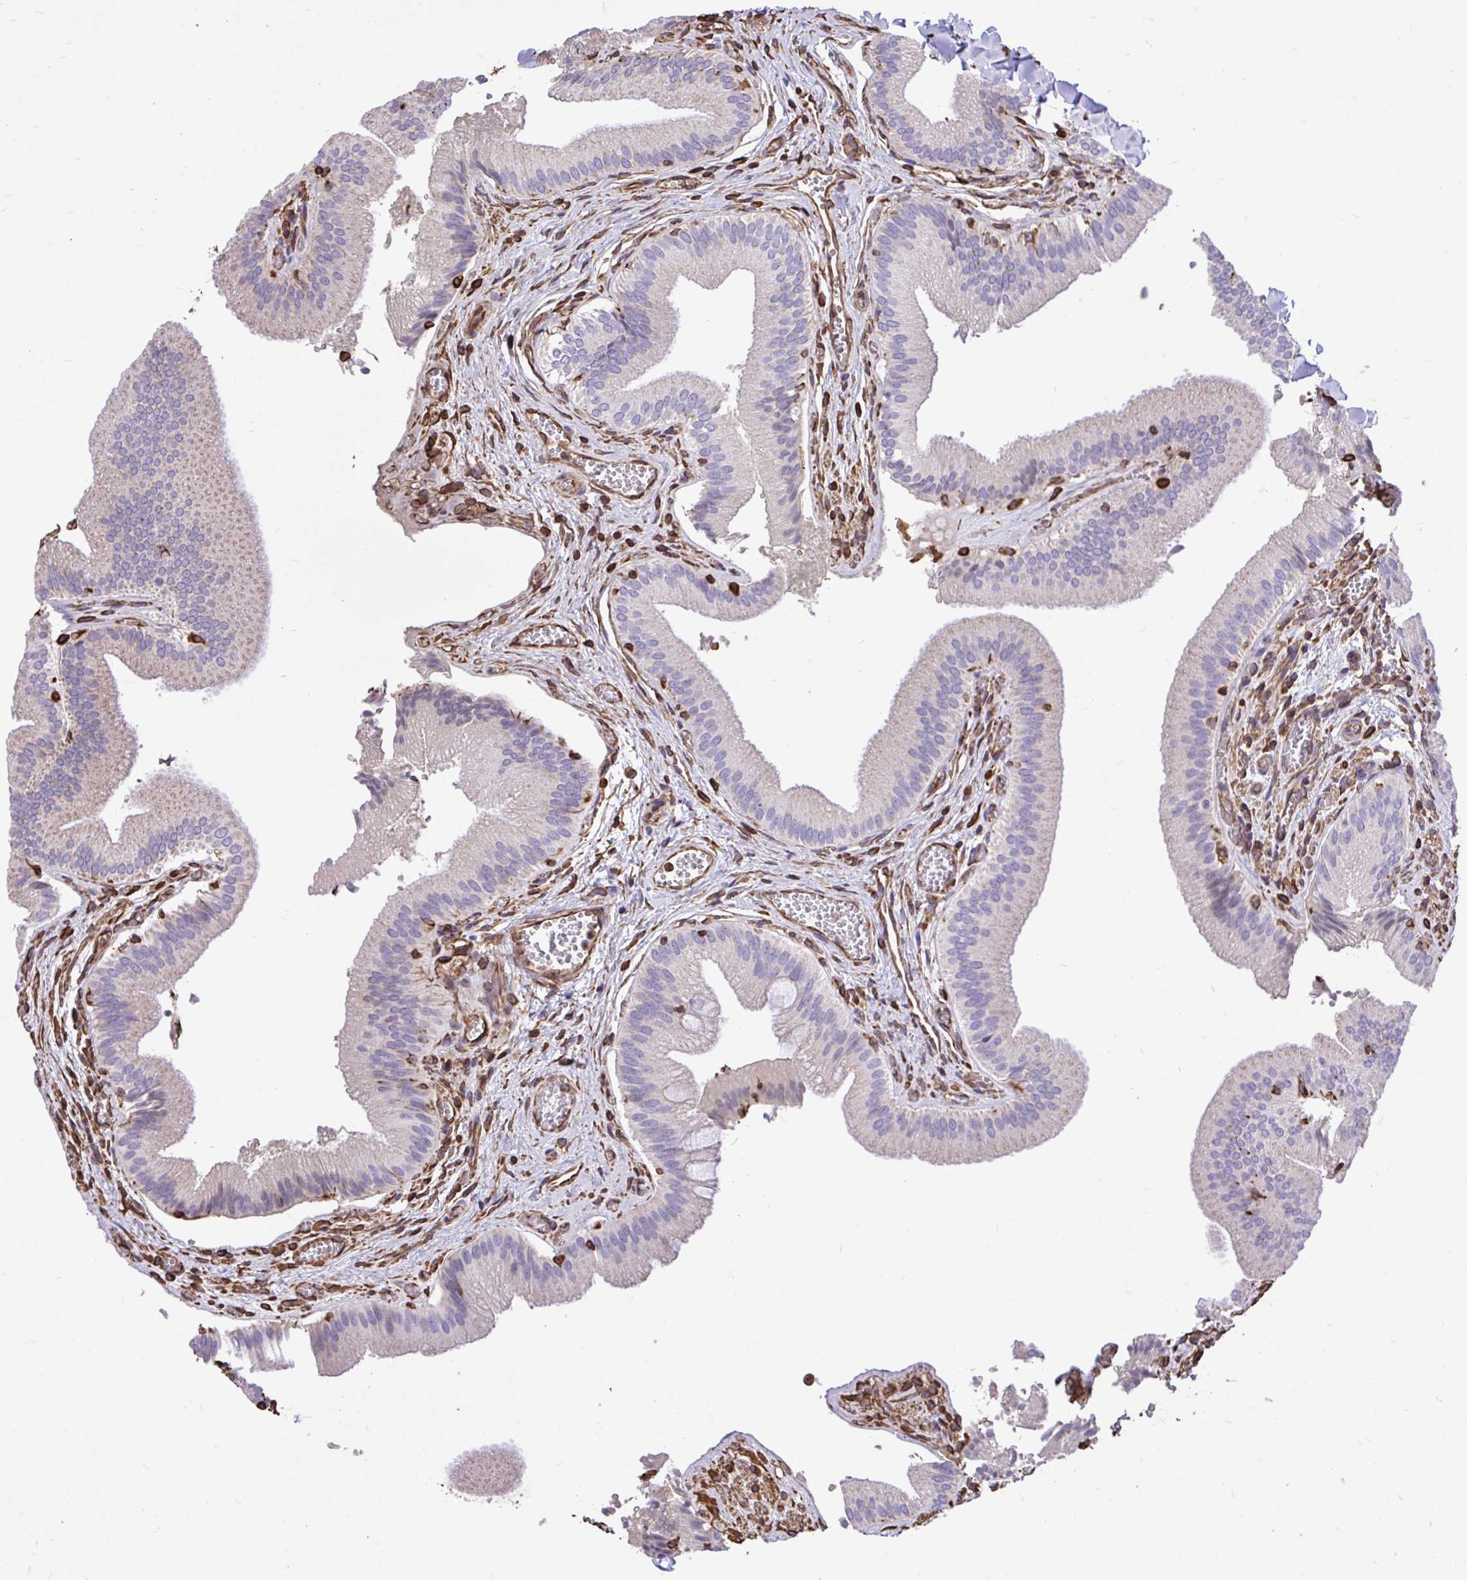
{"staining": {"intensity": "weak", "quantity": "<25%", "location": "cytoplasmic/membranous"}, "tissue": "gallbladder", "cell_type": "Glandular cells", "image_type": "normal", "snomed": [{"axis": "morphology", "description": "Normal tissue, NOS"}, {"axis": "topography", "description": "Gallbladder"}], "caption": "High magnification brightfield microscopy of unremarkable gallbladder stained with DAB (3,3'-diaminobenzidine) (brown) and counterstained with hematoxylin (blue): glandular cells show no significant expression. (DAB immunohistochemistry (IHC), high magnification).", "gene": "RNF103", "patient": {"sex": "male", "age": 17}}